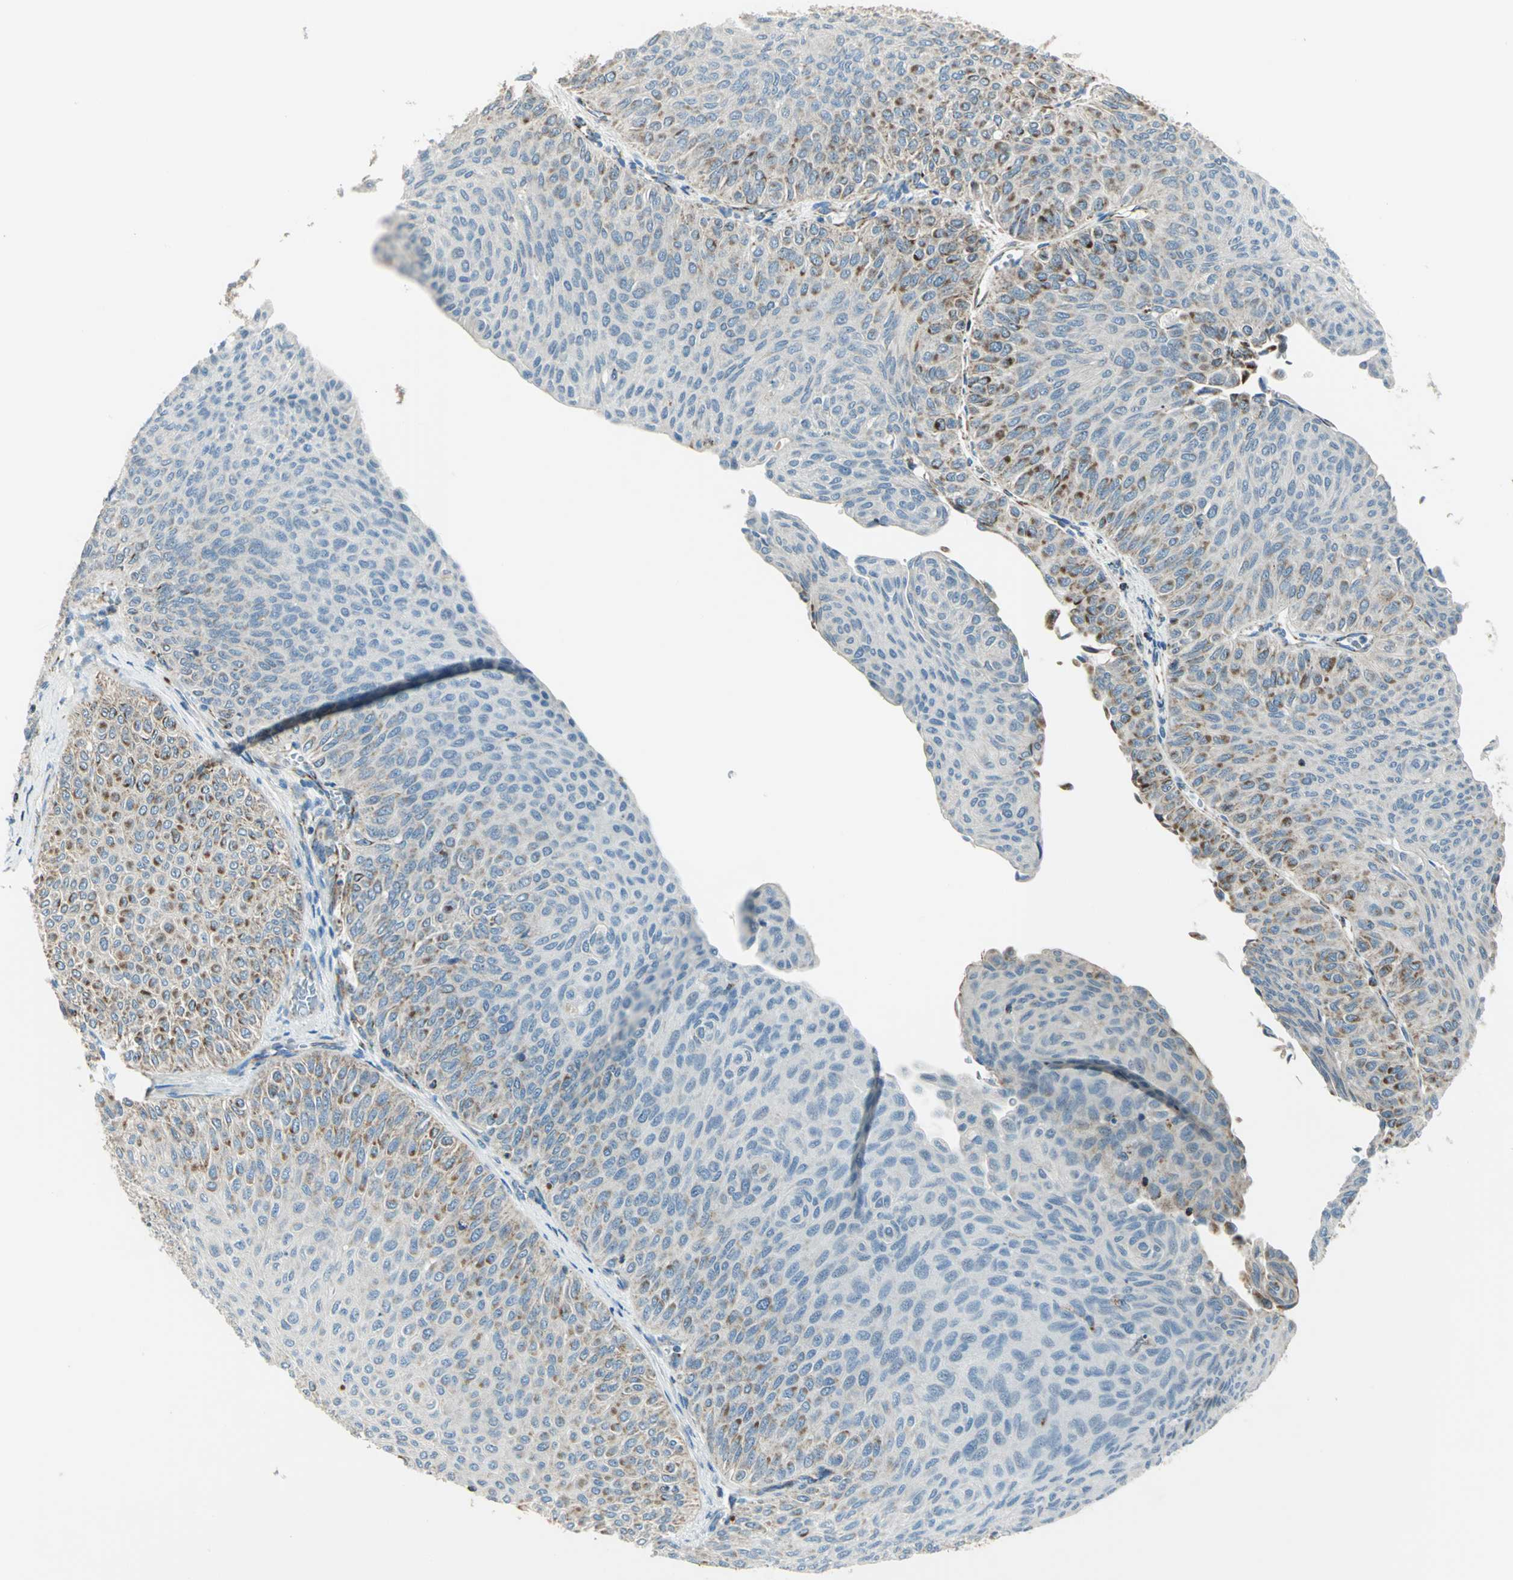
{"staining": {"intensity": "moderate", "quantity": "25%-75%", "location": "cytoplasmic/membranous"}, "tissue": "urothelial cancer", "cell_type": "Tumor cells", "image_type": "cancer", "snomed": [{"axis": "morphology", "description": "Urothelial carcinoma, Low grade"}, {"axis": "topography", "description": "Urinary bladder"}], "caption": "Brown immunohistochemical staining in human low-grade urothelial carcinoma exhibits moderate cytoplasmic/membranous positivity in approximately 25%-75% of tumor cells. (IHC, brightfield microscopy, high magnification).", "gene": "ACADM", "patient": {"sex": "male", "age": 78}}